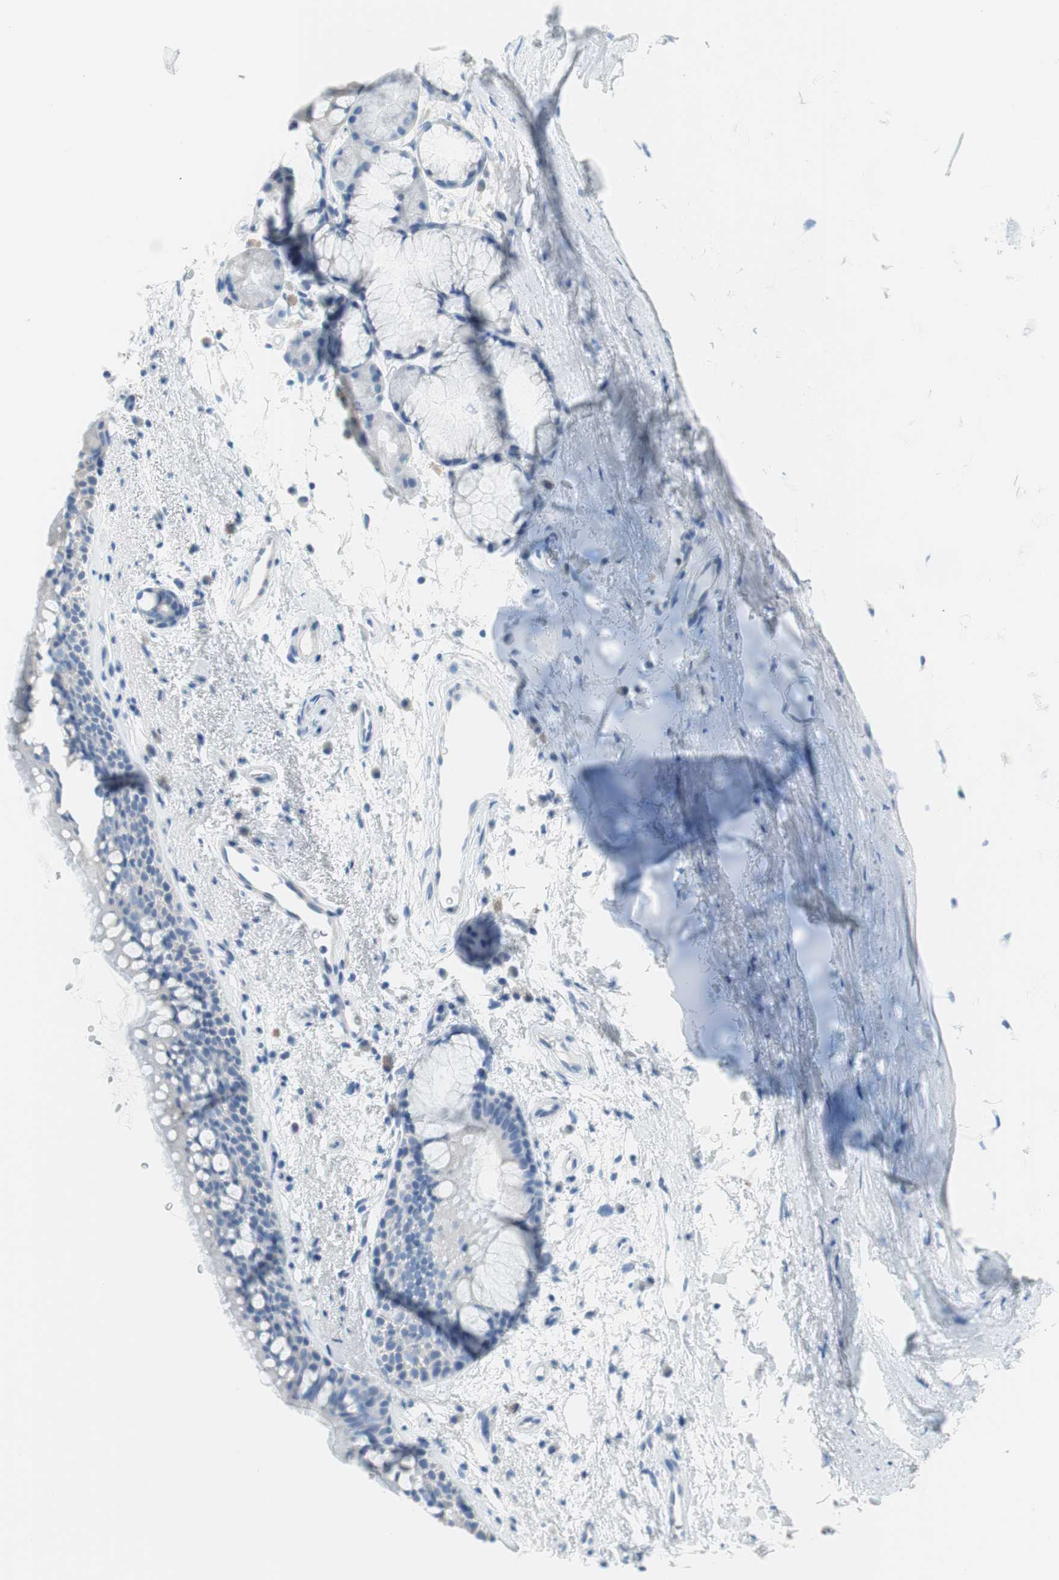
{"staining": {"intensity": "negative", "quantity": "none", "location": "none"}, "tissue": "bronchus", "cell_type": "Respiratory epithelial cells", "image_type": "normal", "snomed": [{"axis": "morphology", "description": "Normal tissue, NOS"}, {"axis": "topography", "description": "Bronchus"}], "caption": "Immunohistochemical staining of benign bronchus demonstrates no significant expression in respiratory epithelial cells.", "gene": "MYH1", "patient": {"sex": "female", "age": 54}}